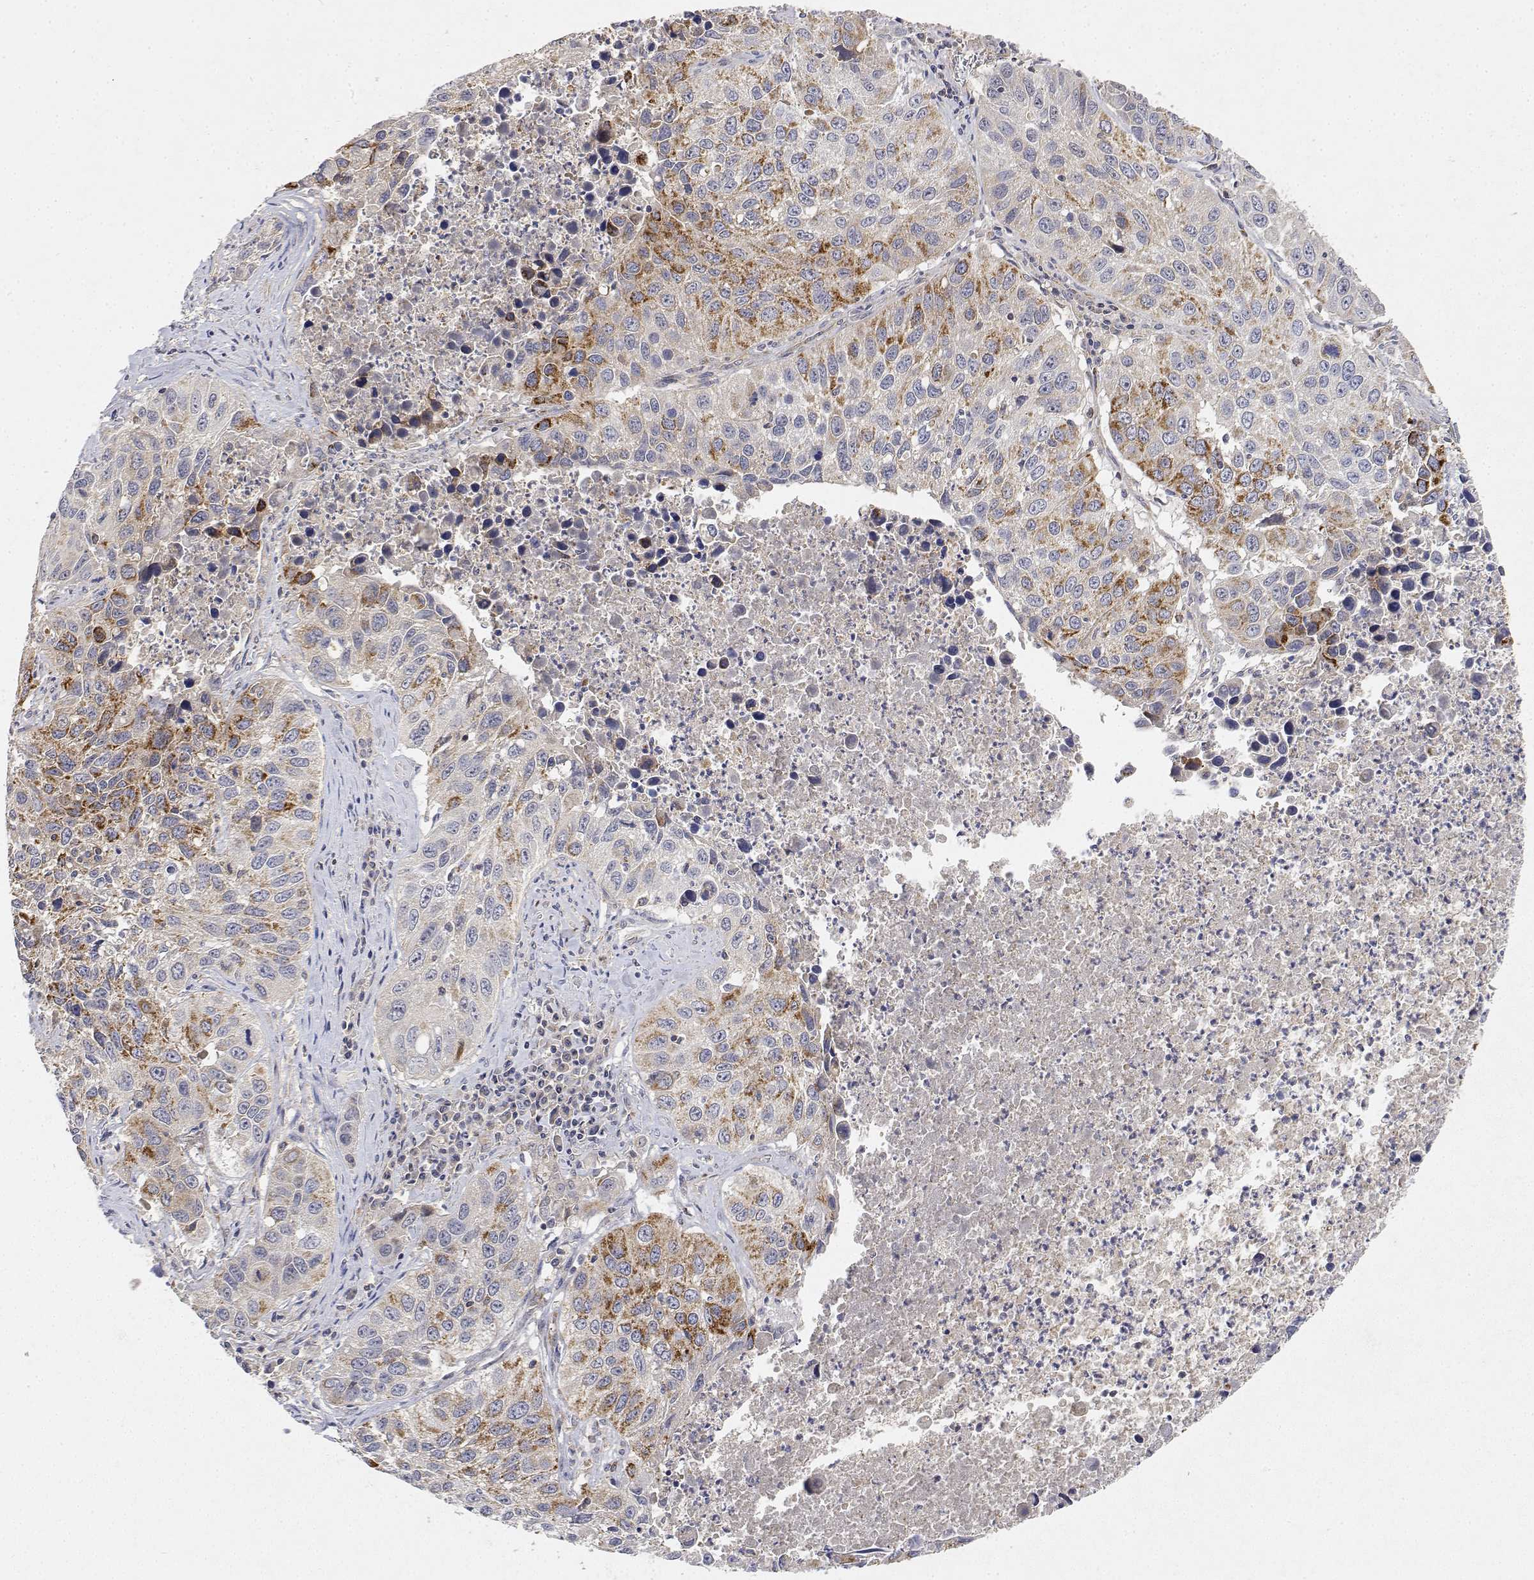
{"staining": {"intensity": "moderate", "quantity": "25%-75%", "location": "cytoplasmic/membranous"}, "tissue": "lung cancer", "cell_type": "Tumor cells", "image_type": "cancer", "snomed": [{"axis": "morphology", "description": "Squamous cell carcinoma, NOS"}, {"axis": "topography", "description": "Lung"}], "caption": "Immunohistochemistry staining of lung squamous cell carcinoma, which shows medium levels of moderate cytoplasmic/membranous expression in approximately 25%-75% of tumor cells indicating moderate cytoplasmic/membranous protein staining. The staining was performed using DAB (brown) for protein detection and nuclei were counterstained in hematoxylin (blue).", "gene": "LONRF3", "patient": {"sex": "female", "age": 61}}